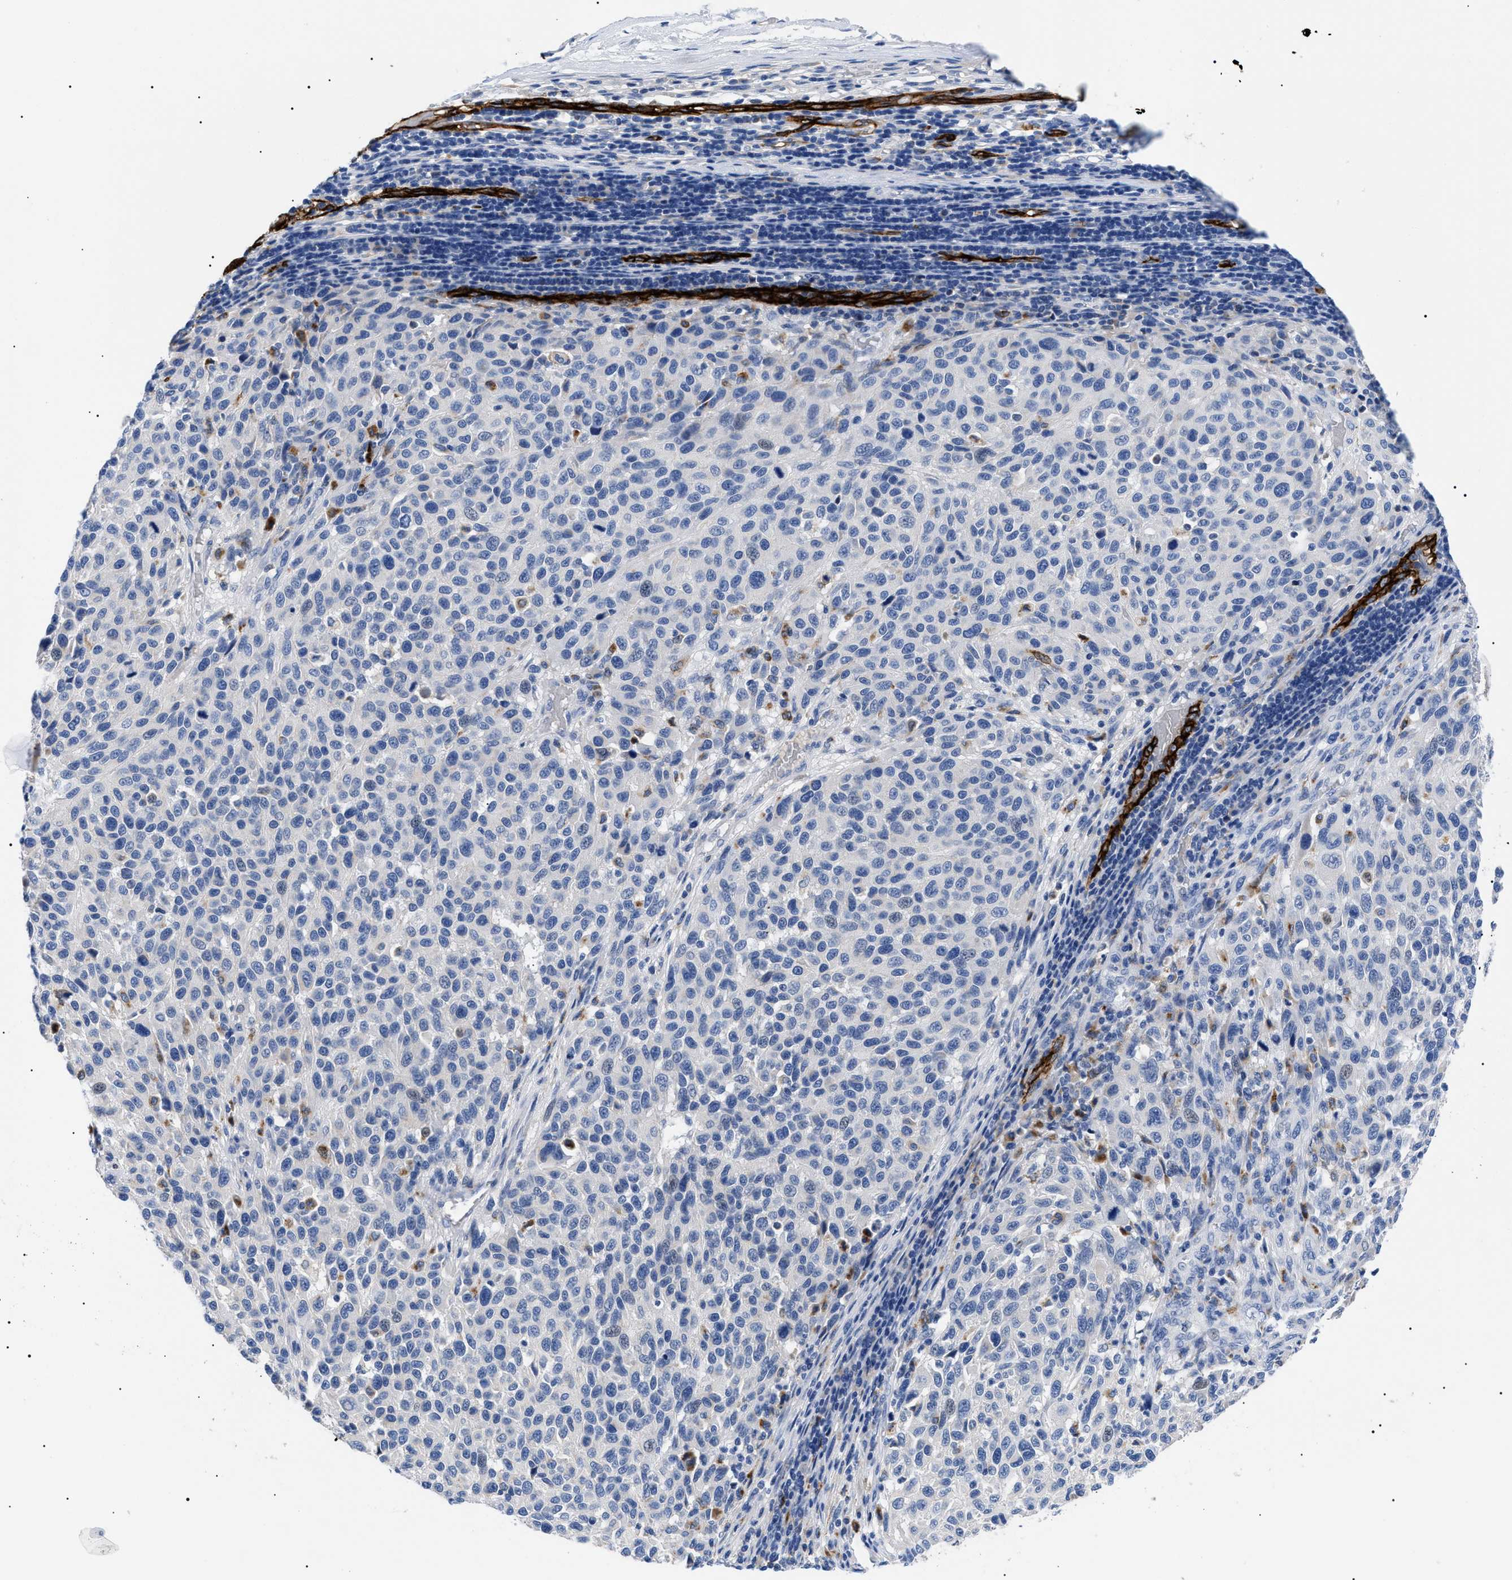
{"staining": {"intensity": "negative", "quantity": "none", "location": "none"}, "tissue": "melanoma", "cell_type": "Tumor cells", "image_type": "cancer", "snomed": [{"axis": "morphology", "description": "Malignant melanoma, Metastatic site"}, {"axis": "topography", "description": "Lymph node"}], "caption": "A photomicrograph of human malignant melanoma (metastatic site) is negative for staining in tumor cells.", "gene": "ACKR1", "patient": {"sex": "male", "age": 61}}